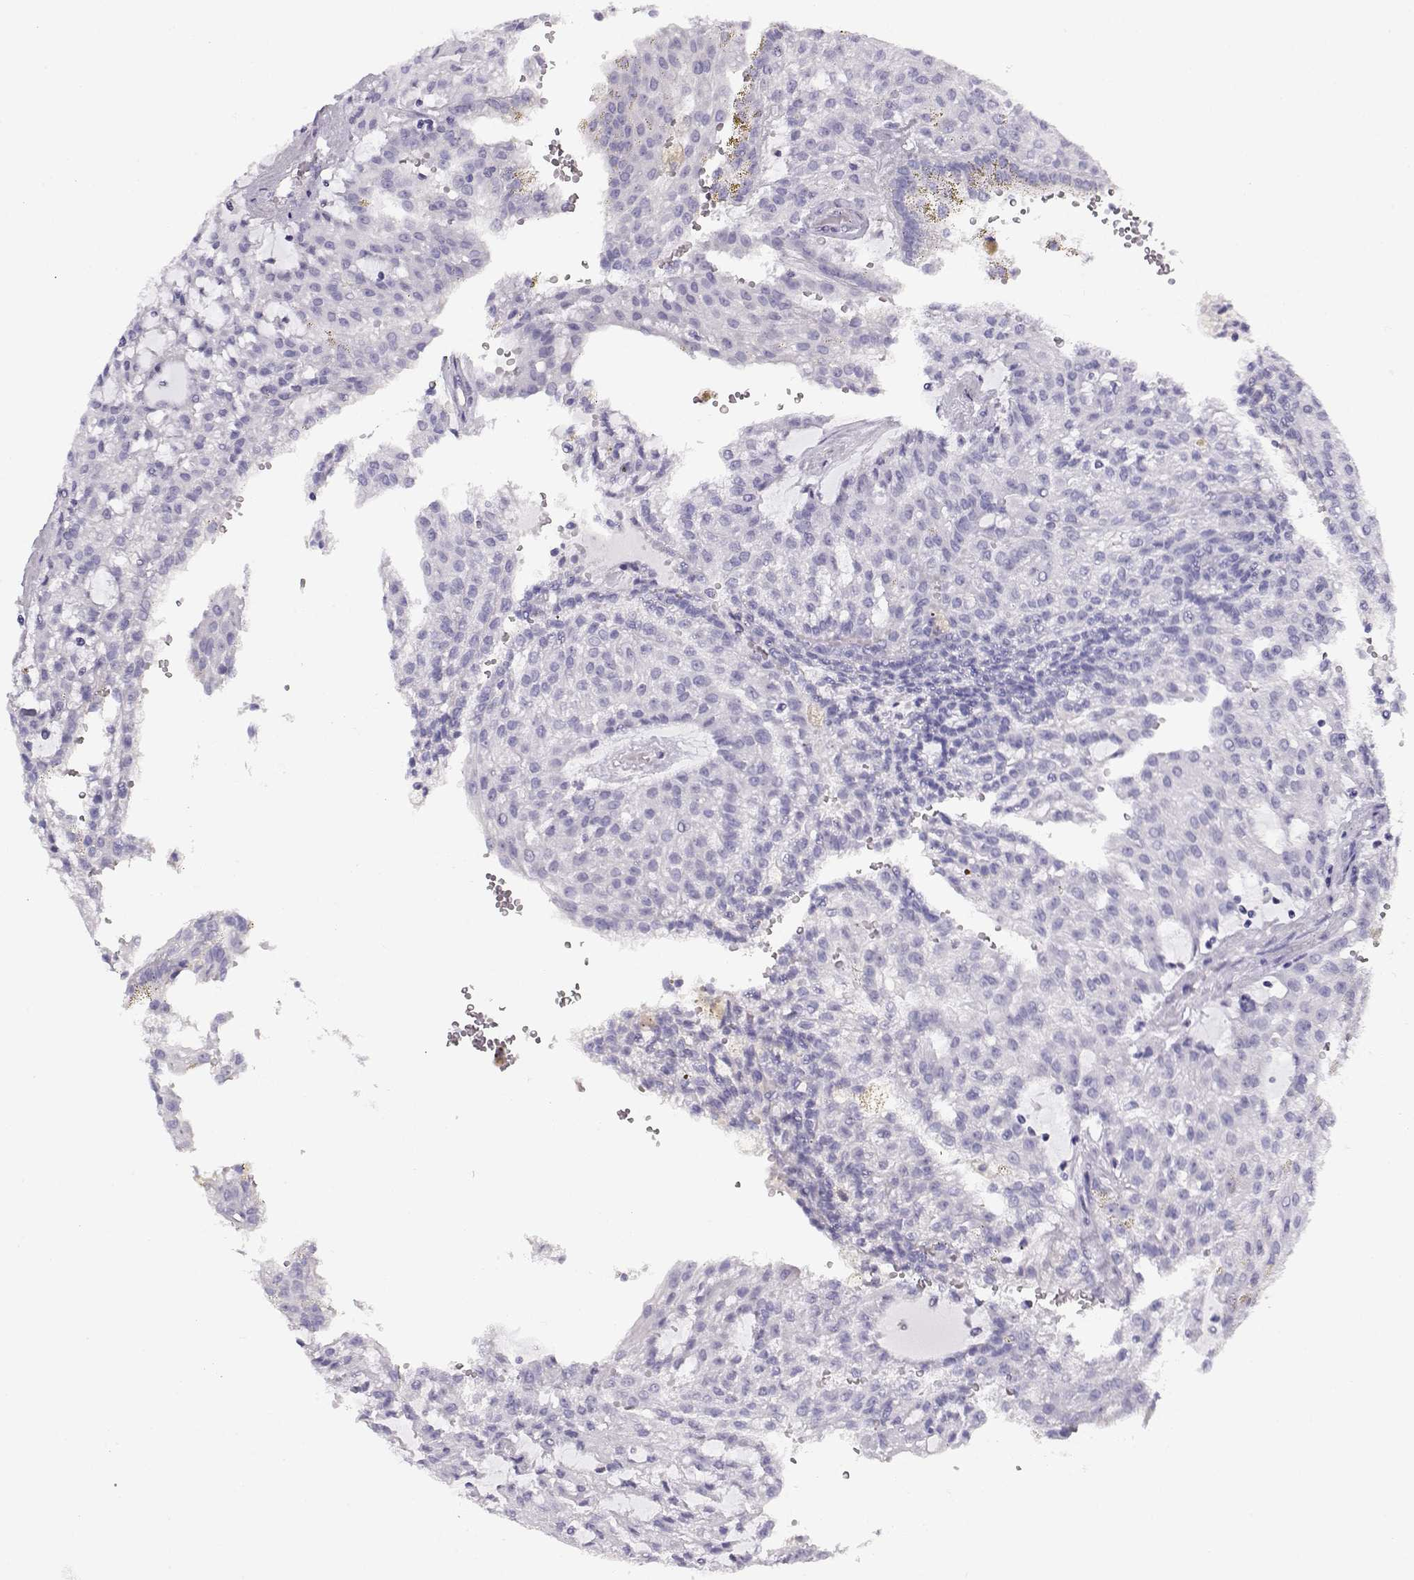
{"staining": {"intensity": "negative", "quantity": "none", "location": "none"}, "tissue": "renal cancer", "cell_type": "Tumor cells", "image_type": "cancer", "snomed": [{"axis": "morphology", "description": "Adenocarcinoma, NOS"}, {"axis": "topography", "description": "Kidney"}], "caption": "The image reveals no significant expression in tumor cells of renal adenocarcinoma.", "gene": "ACTN2", "patient": {"sex": "male", "age": 63}}